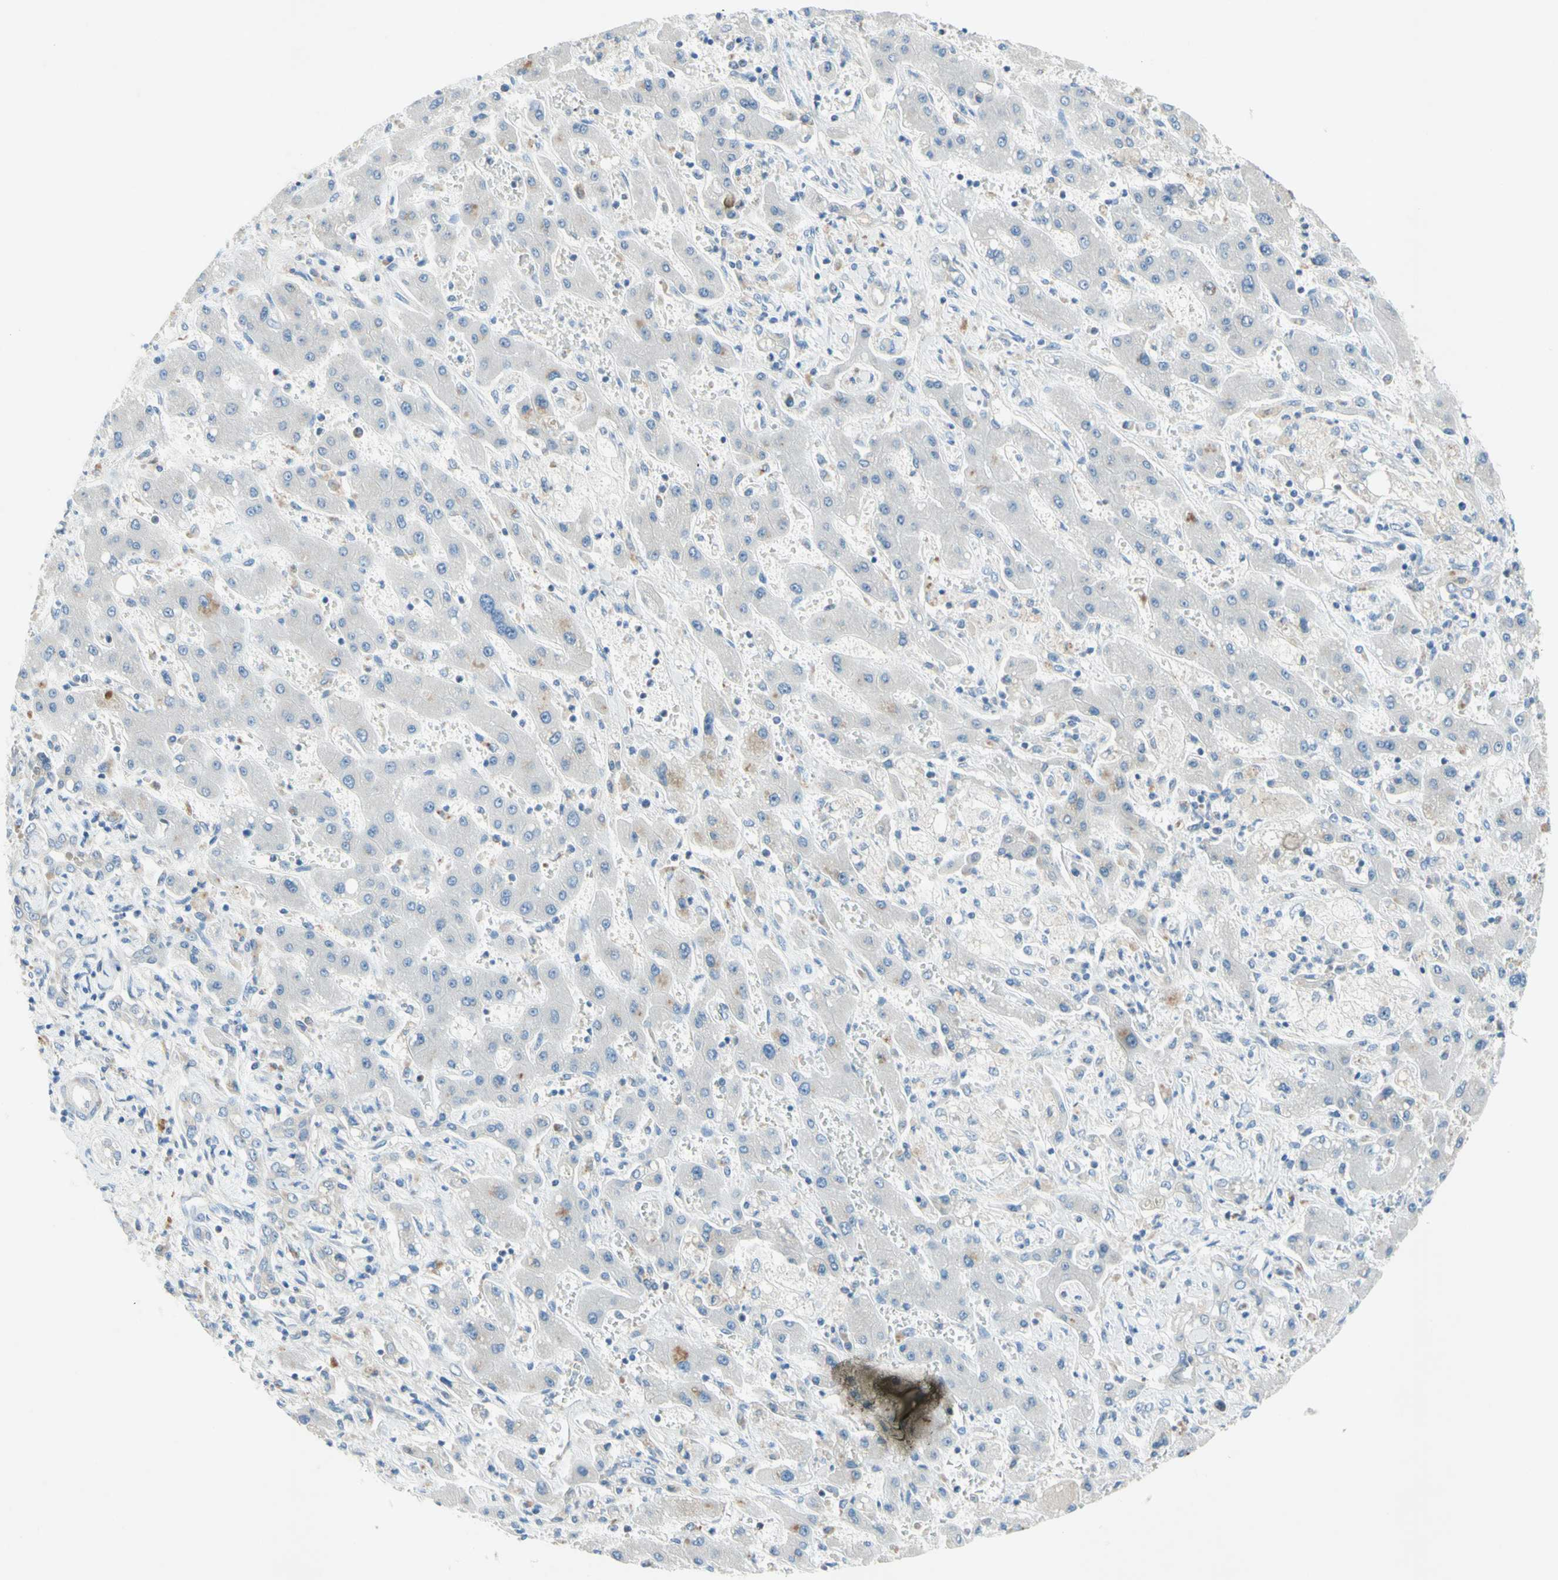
{"staining": {"intensity": "negative", "quantity": "none", "location": "none"}, "tissue": "liver cancer", "cell_type": "Tumor cells", "image_type": "cancer", "snomed": [{"axis": "morphology", "description": "Cholangiocarcinoma"}, {"axis": "topography", "description": "Liver"}], "caption": "This is an IHC photomicrograph of human liver cancer (cholangiocarcinoma). There is no staining in tumor cells.", "gene": "MFF", "patient": {"sex": "male", "age": 50}}